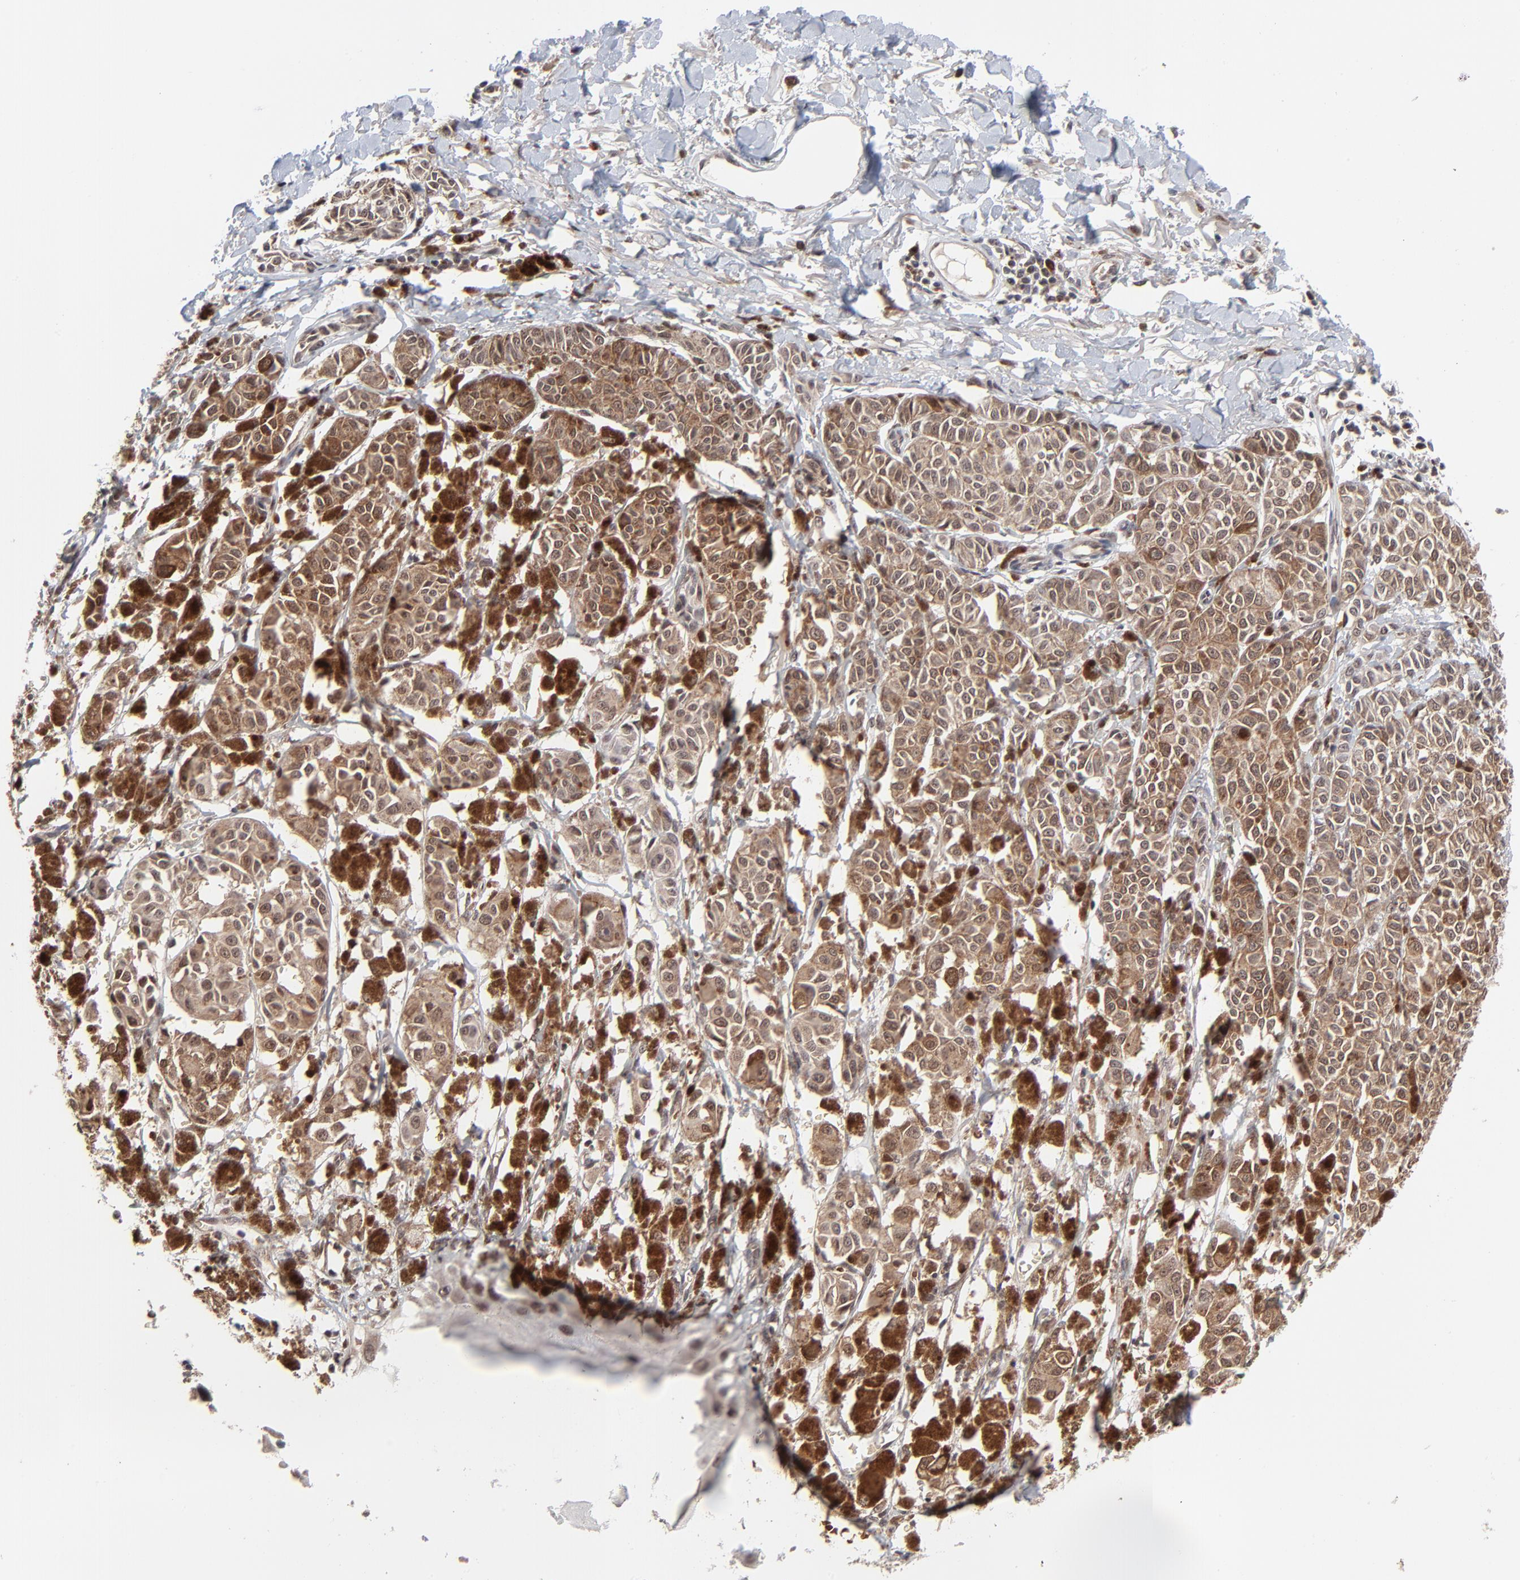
{"staining": {"intensity": "moderate", "quantity": ">75%", "location": "cytoplasmic/membranous,nuclear"}, "tissue": "melanoma", "cell_type": "Tumor cells", "image_type": "cancer", "snomed": [{"axis": "morphology", "description": "Malignant melanoma, NOS"}, {"axis": "topography", "description": "Skin"}], "caption": "Immunohistochemistry staining of melanoma, which reveals medium levels of moderate cytoplasmic/membranous and nuclear positivity in approximately >75% of tumor cells indicating moderate cytoplasmic/membranous and nuclear protein staining. The staining was performed using DAB (brown) for protein detection and nuclei were counterstained in hematoxylin (blue).", "gene": "CASP10", "patient": {"sex": "male", "age": 76}}